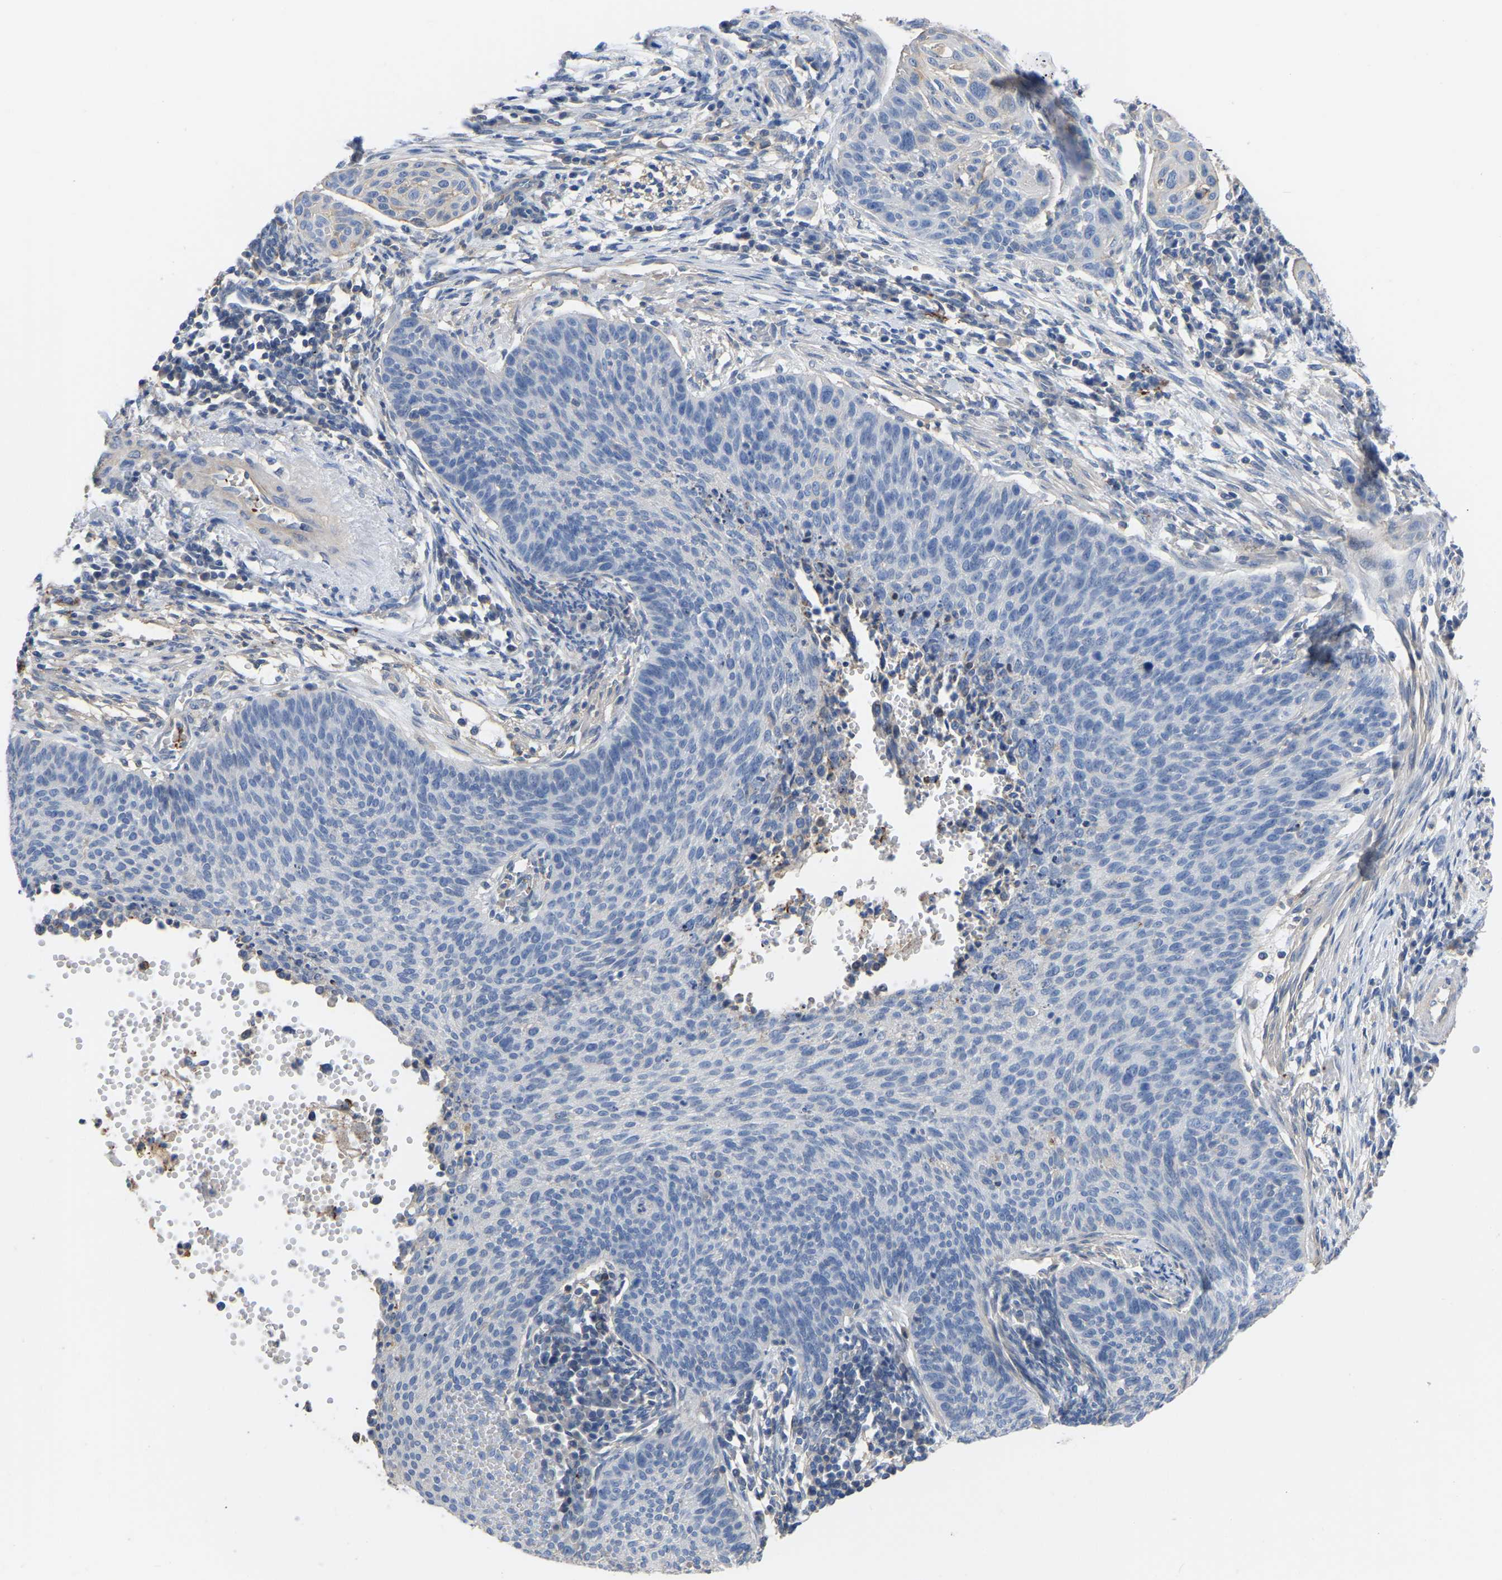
{"staining": {"intensity": "negative", "quantity": "none", "location": "none"}, "tissue": "cervical cancer", "cell_type": "Tumor cells", "image_type": "cancer", "snomed": [{"axis": "morphology", "description": "Squamous cell carcinoma, NOS"}, {"axis": "topography", "description": "Cervix"}], "caption": "Immunohistochemistry image of squamous cell carcinoma (cervical) stained for a protein (brown), which displays no staining in tumor cells.", "gene": "ZNF449", "patient": {"sex": "female", "age": 70}}